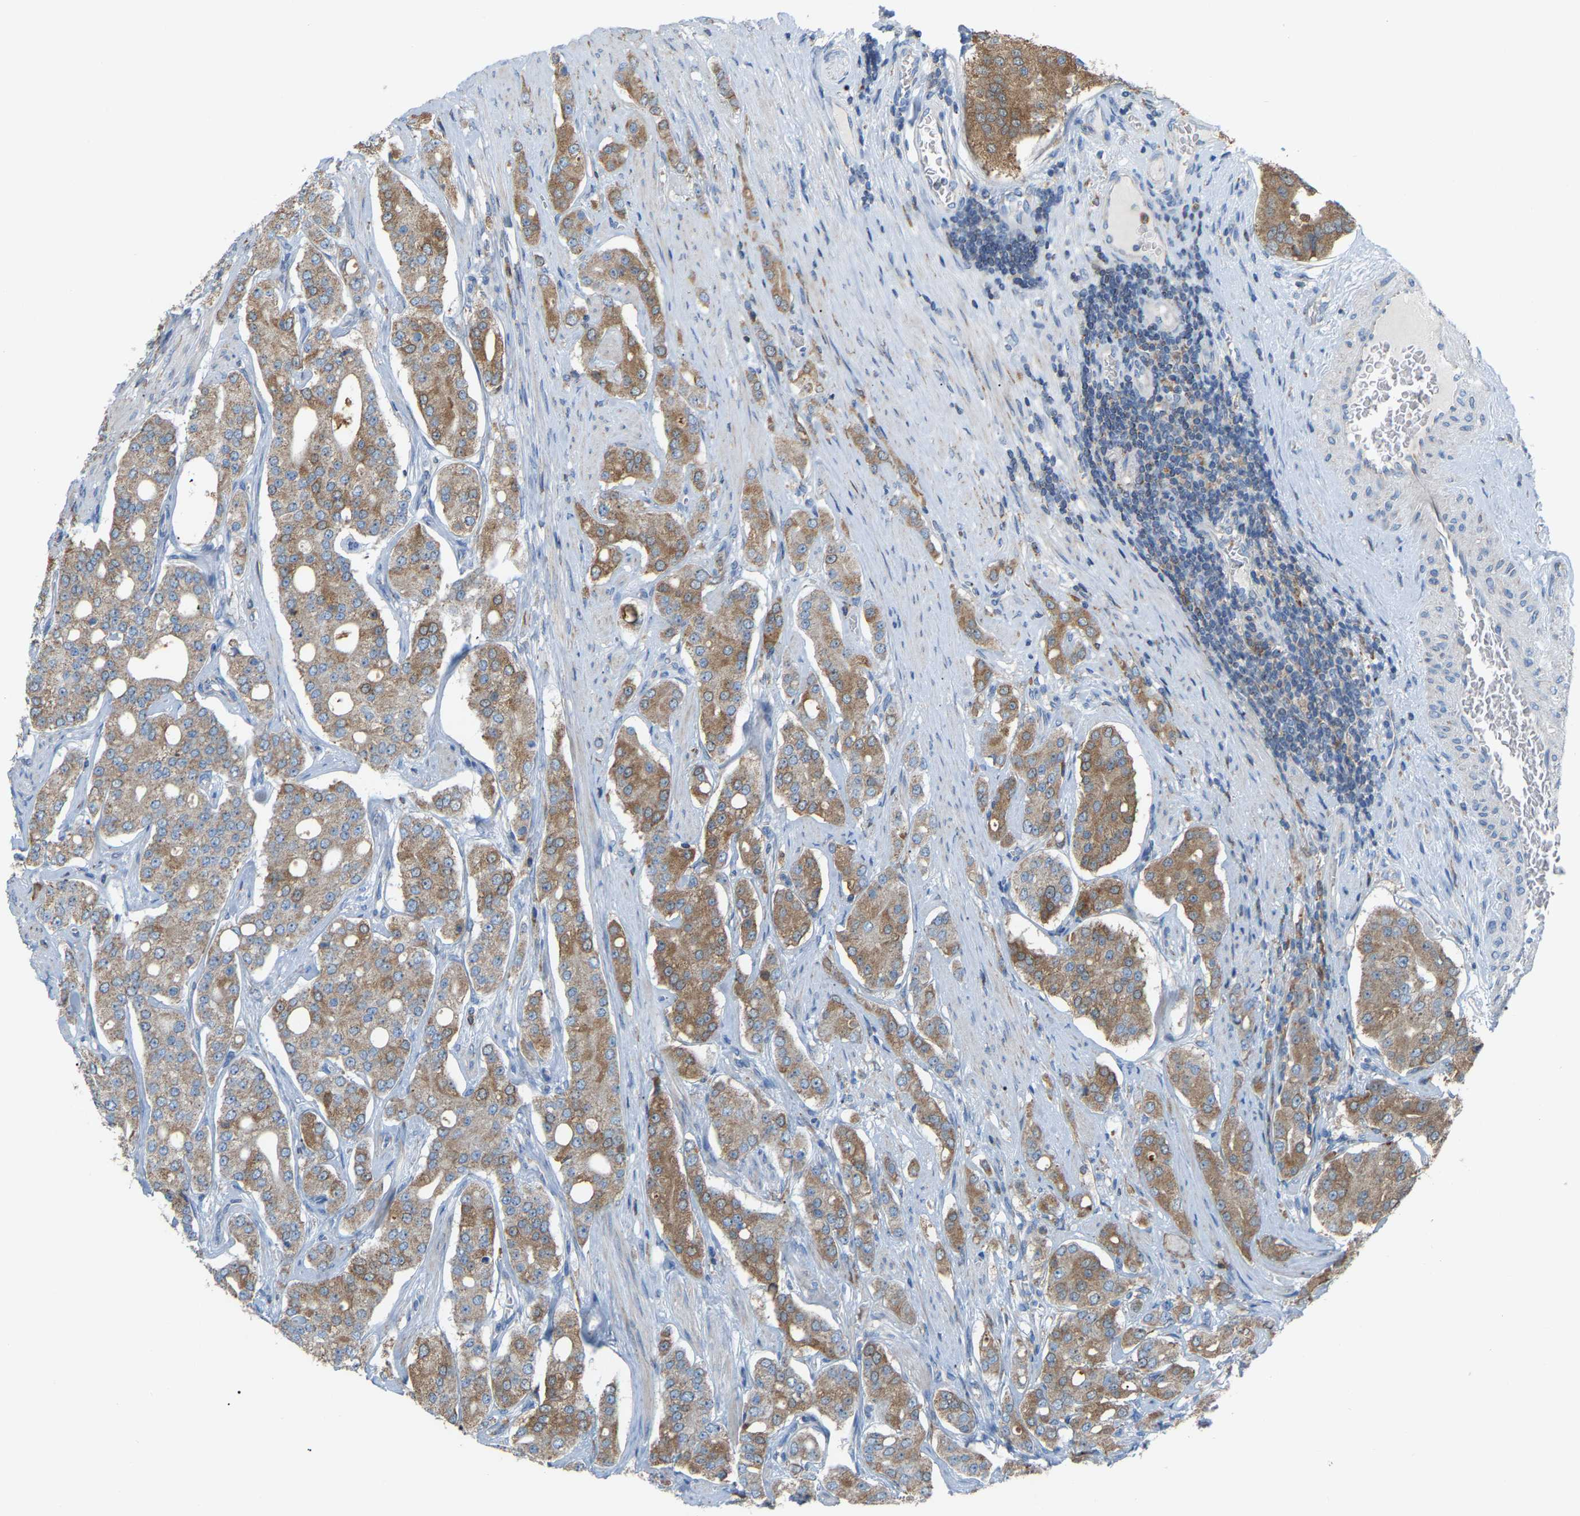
{"staining": {"intensity": "moderate", "quantity": ">75%", "location": "cytoplasmic/membranous"}, "tissue": "prostate cancer", "cell_type": "Tumor cells", "image_type": "cancer", "snomed": [{"axis": "morphology", "description": "Adenocarcinoma, High grade"}, {"axis": "topography", "description": "Prostate"}], "caption": "Tumor cells show medium levels of moderate cytoplasmic/membranous staining in approximately >75% of cells in human prostate cancer.", "gene": "CROT", "patient": {"sex": "male", "age": 71}}